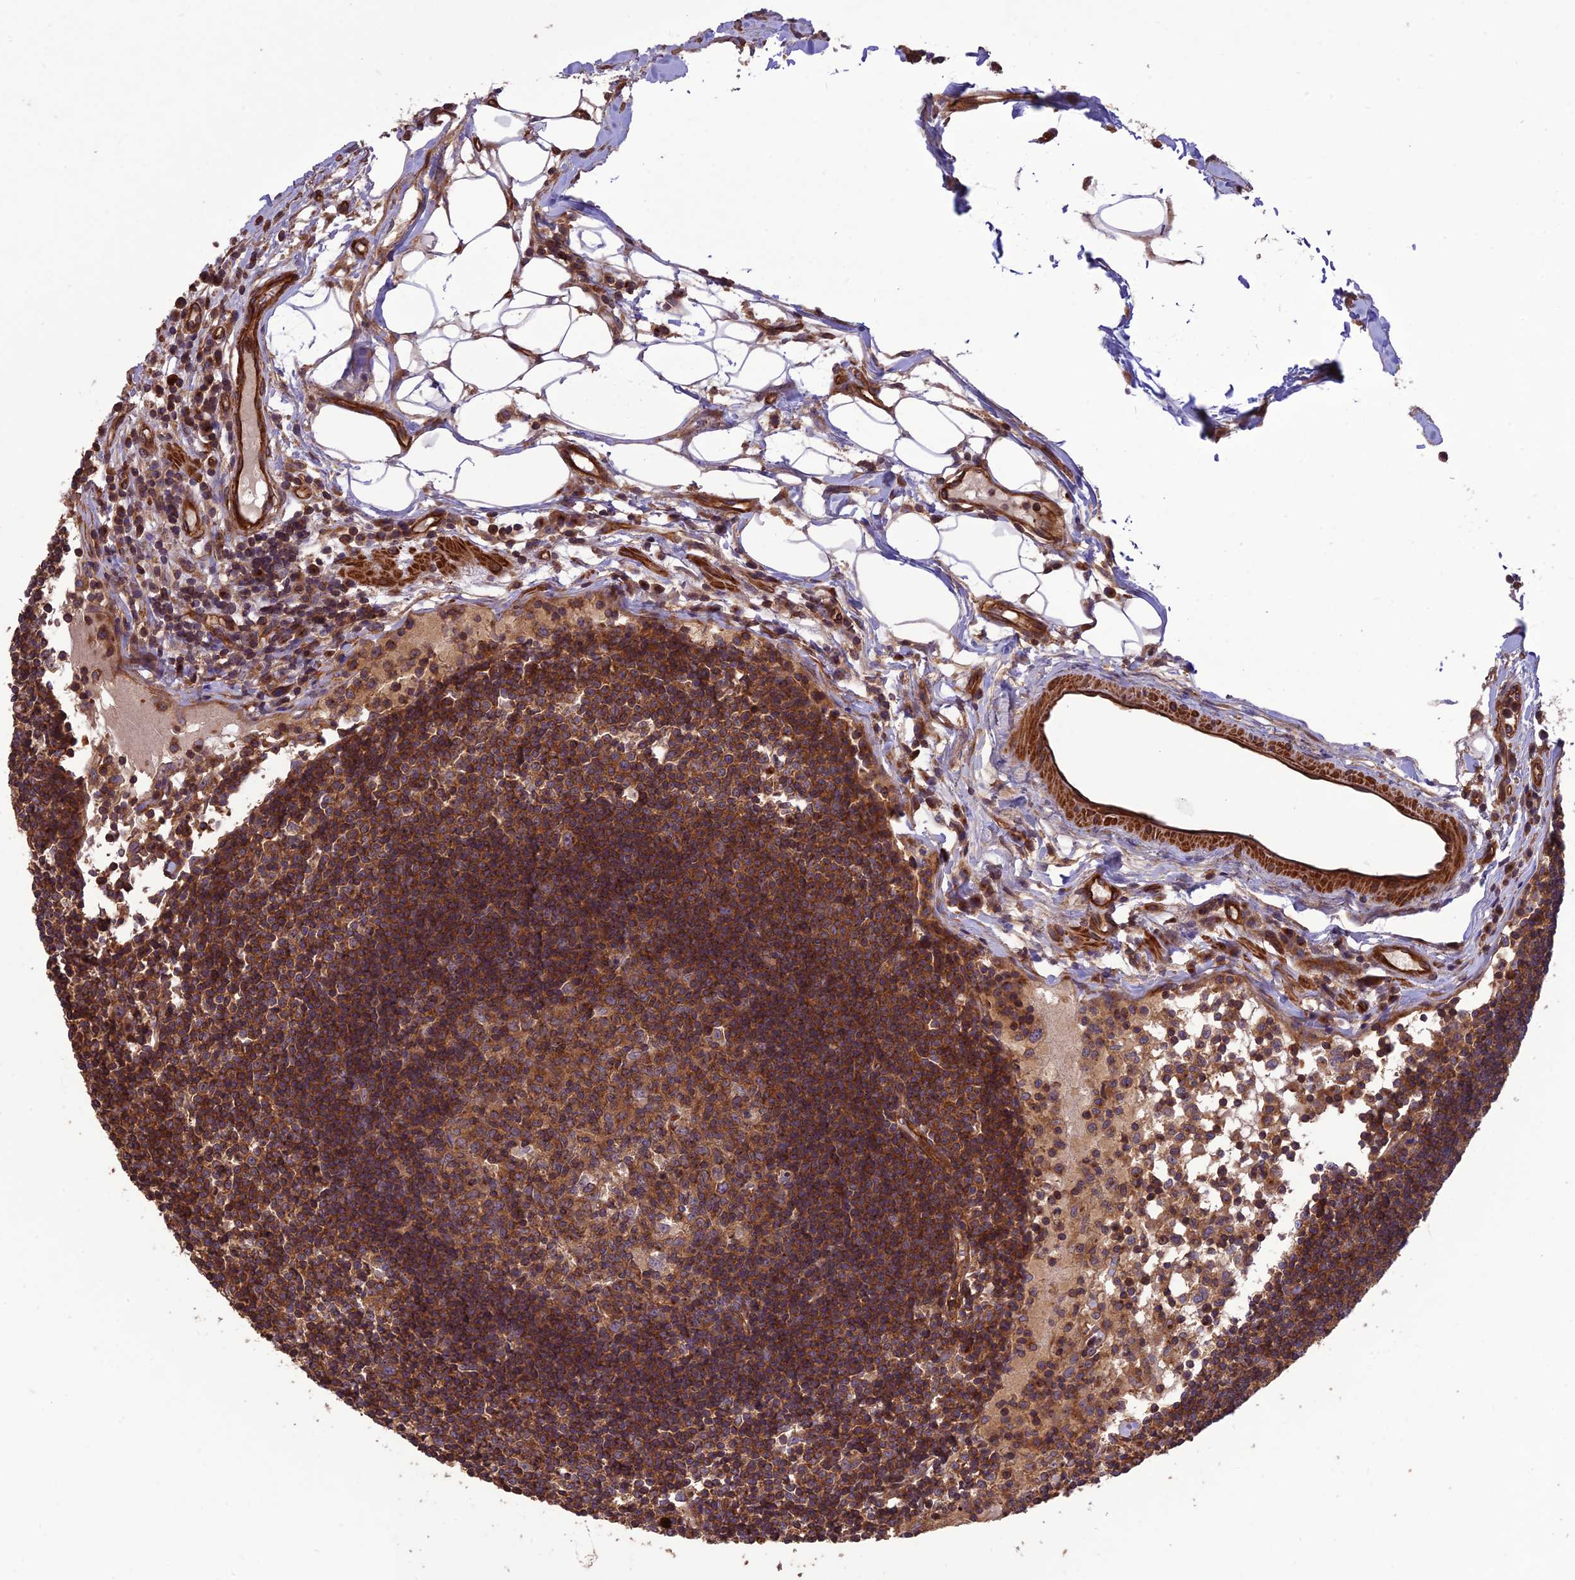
{"staining": {"intensity": "moderate", "quantity": "25%-75%", "location": "cytoplasmic/membranous"}, "tissue": "lymph node", "cell_type": "Germinal center cells", "image_type": "normal", "snomed": [{"axis": "morphology", "description": "Normal tissue, NOS"}, {"axis": "topography", "description": "Lymph node"}], "caption": "IHC staining of unremarkable lymph node, which demonstrates medium levels of moderate cytoplasmic/membranous positivity in about 25%-75% of germinal center cells indicating moderate cytoplasmic/membranous protein expression. The staining was performed using DAB (3,3'-diaminobenzidine) (brown) for protein detection and nuclei were counterstained in hematoxylin (blue).", "gene": "TMEM131L", "patient": {"sex": "female", "age": 55}}